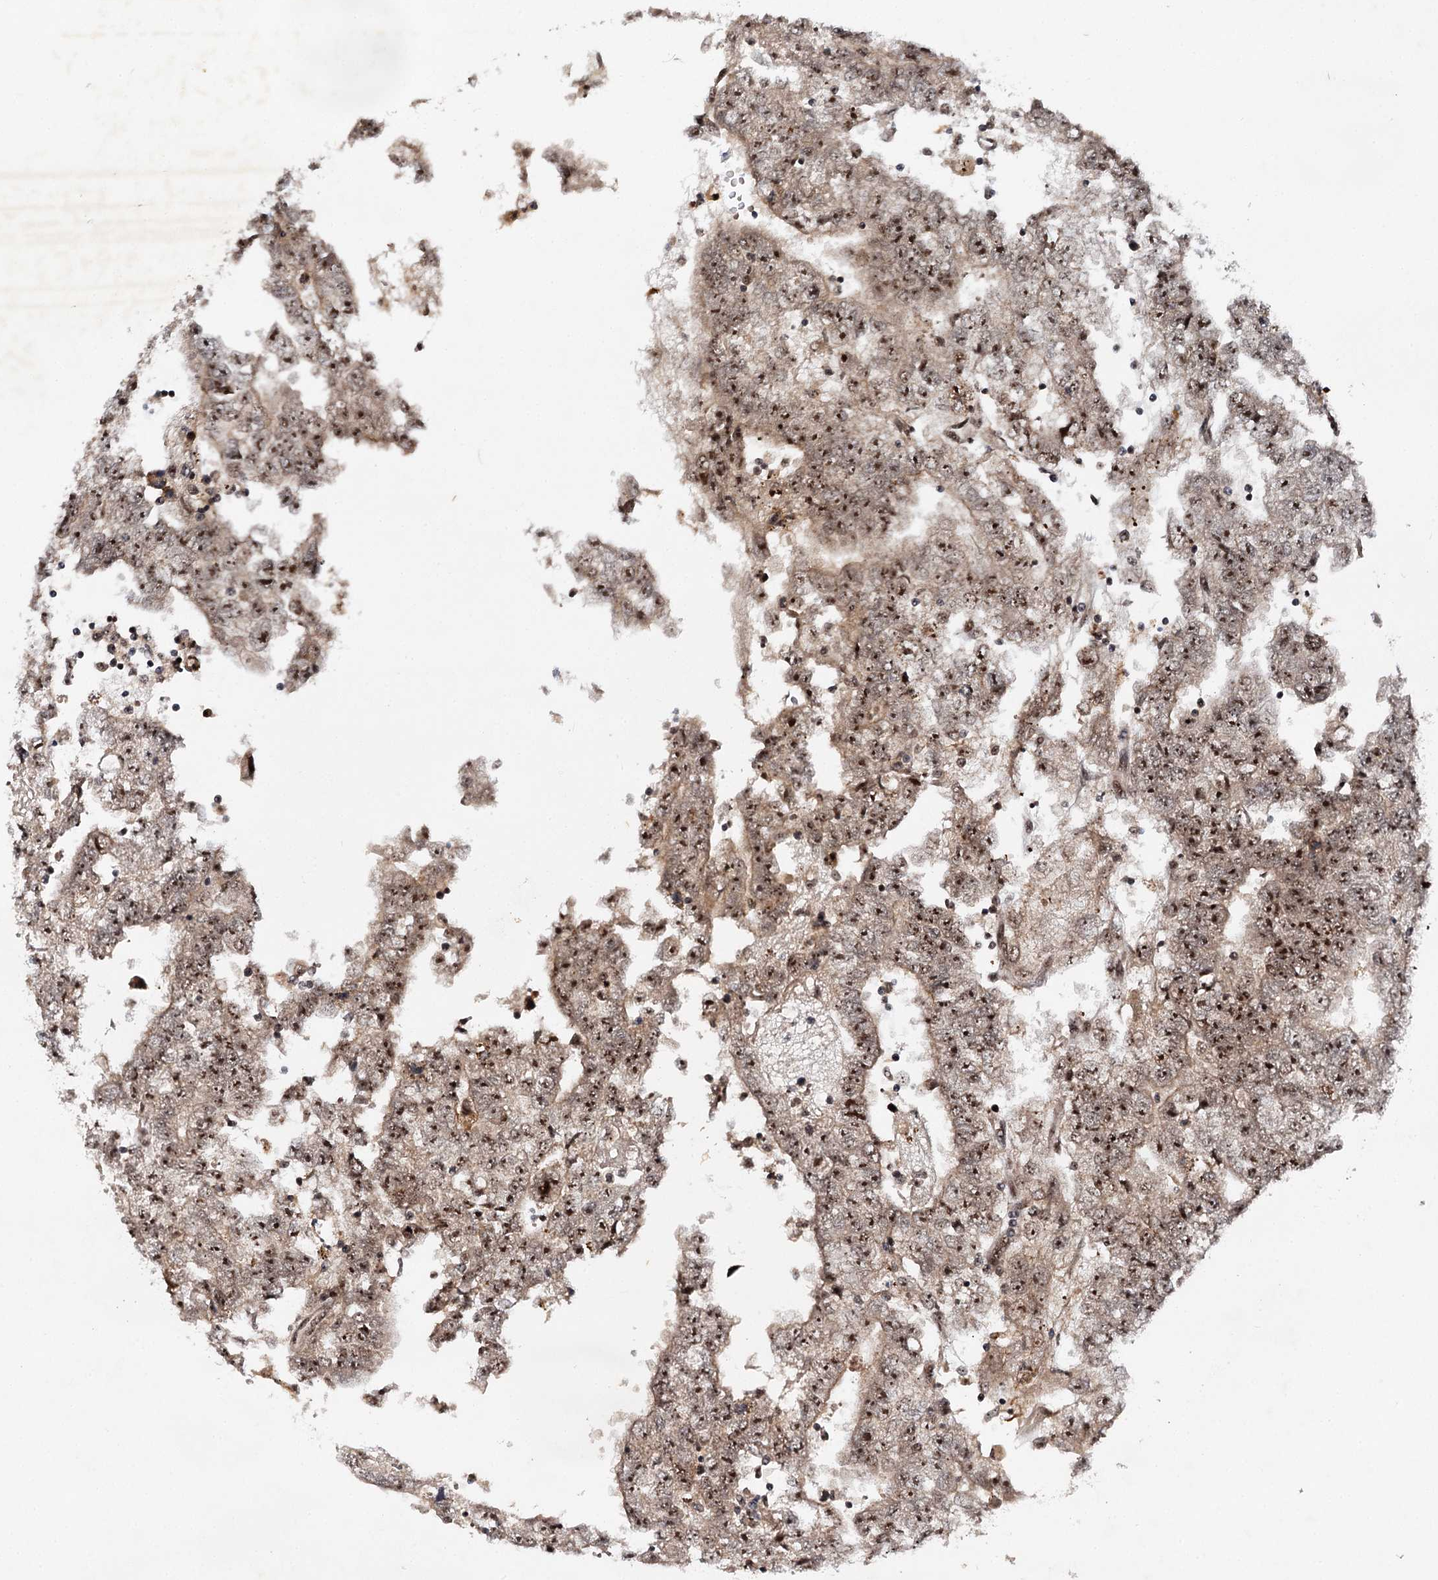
{"staining": {"intensity": "moderate", "quantity": ">75%", "location": "nuclear"}, "tissue": "testis cancer", "cell_type": "Tumor cells", "image_type": "cancer", "snomed": [{"axis": "morphology", "description": "Carcinoma, Embryonal, NOS"}, {"axis": "topography", "description": "Testis"}], "caption": "Moderate nuclear positivity for a protein is identified in approximately >75% of tumor cells of embryonal carcinoma (testis) using immunohistochemistry.", "gene": "BUD13", "patient": {"sex": "male", "age": 25}}